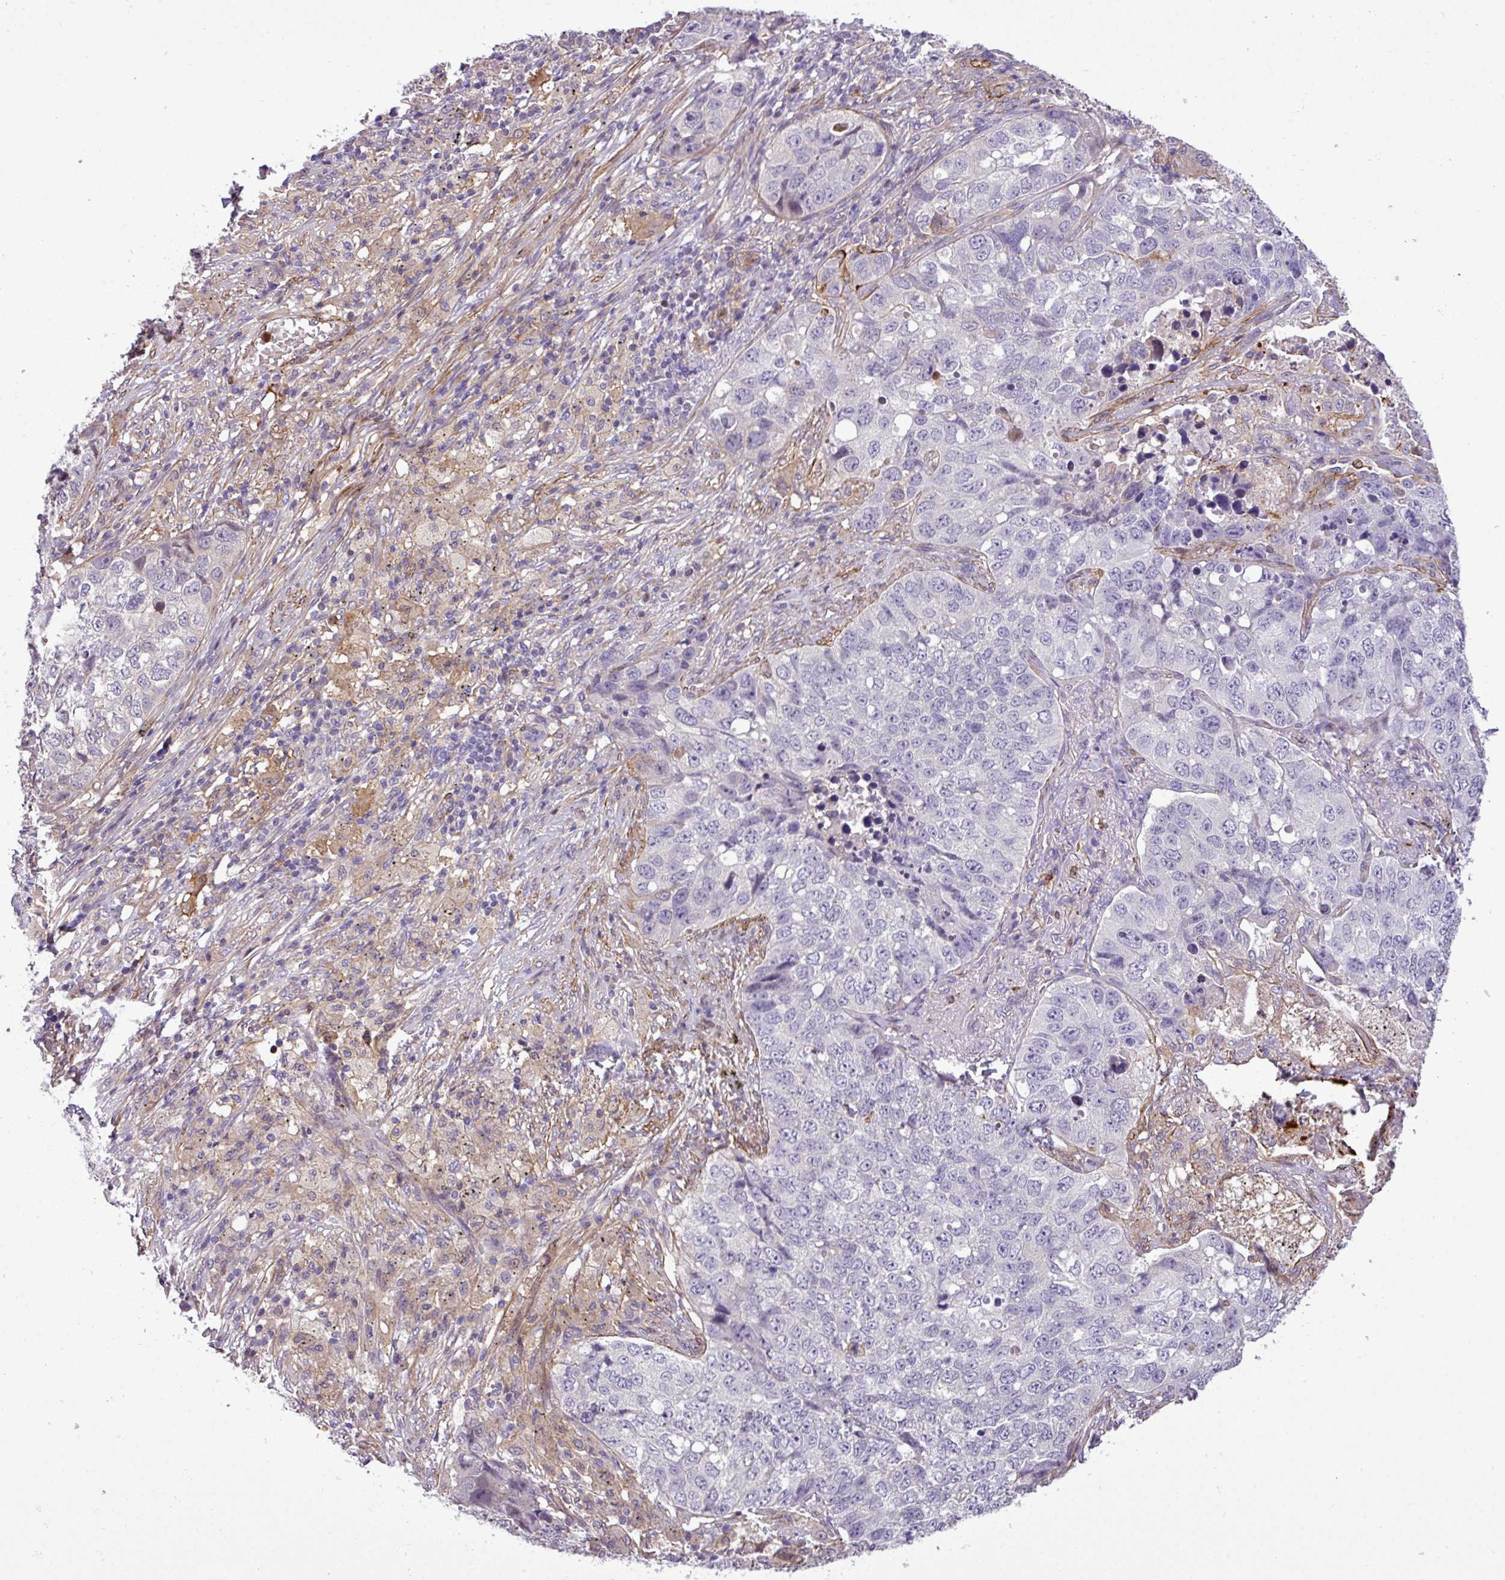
{"staining": {"intensity": "negative", "quantity": "none", "location": "none"}, "tissue": "lung cancer", "cell_type": "Tumor cells", "image_type": "cancer", "snomed": [{"axis": "morphology", "description": "Squamous cell carcinoma, NOS"}, {"axis": "topography", "description": "Lung"}], "caption": "The IHC histopathology image has no significant staining in tumor cells of lung cancer tissue.", "gene": "NBEAL2", "patient": {"sex": "male", "age": 60}}